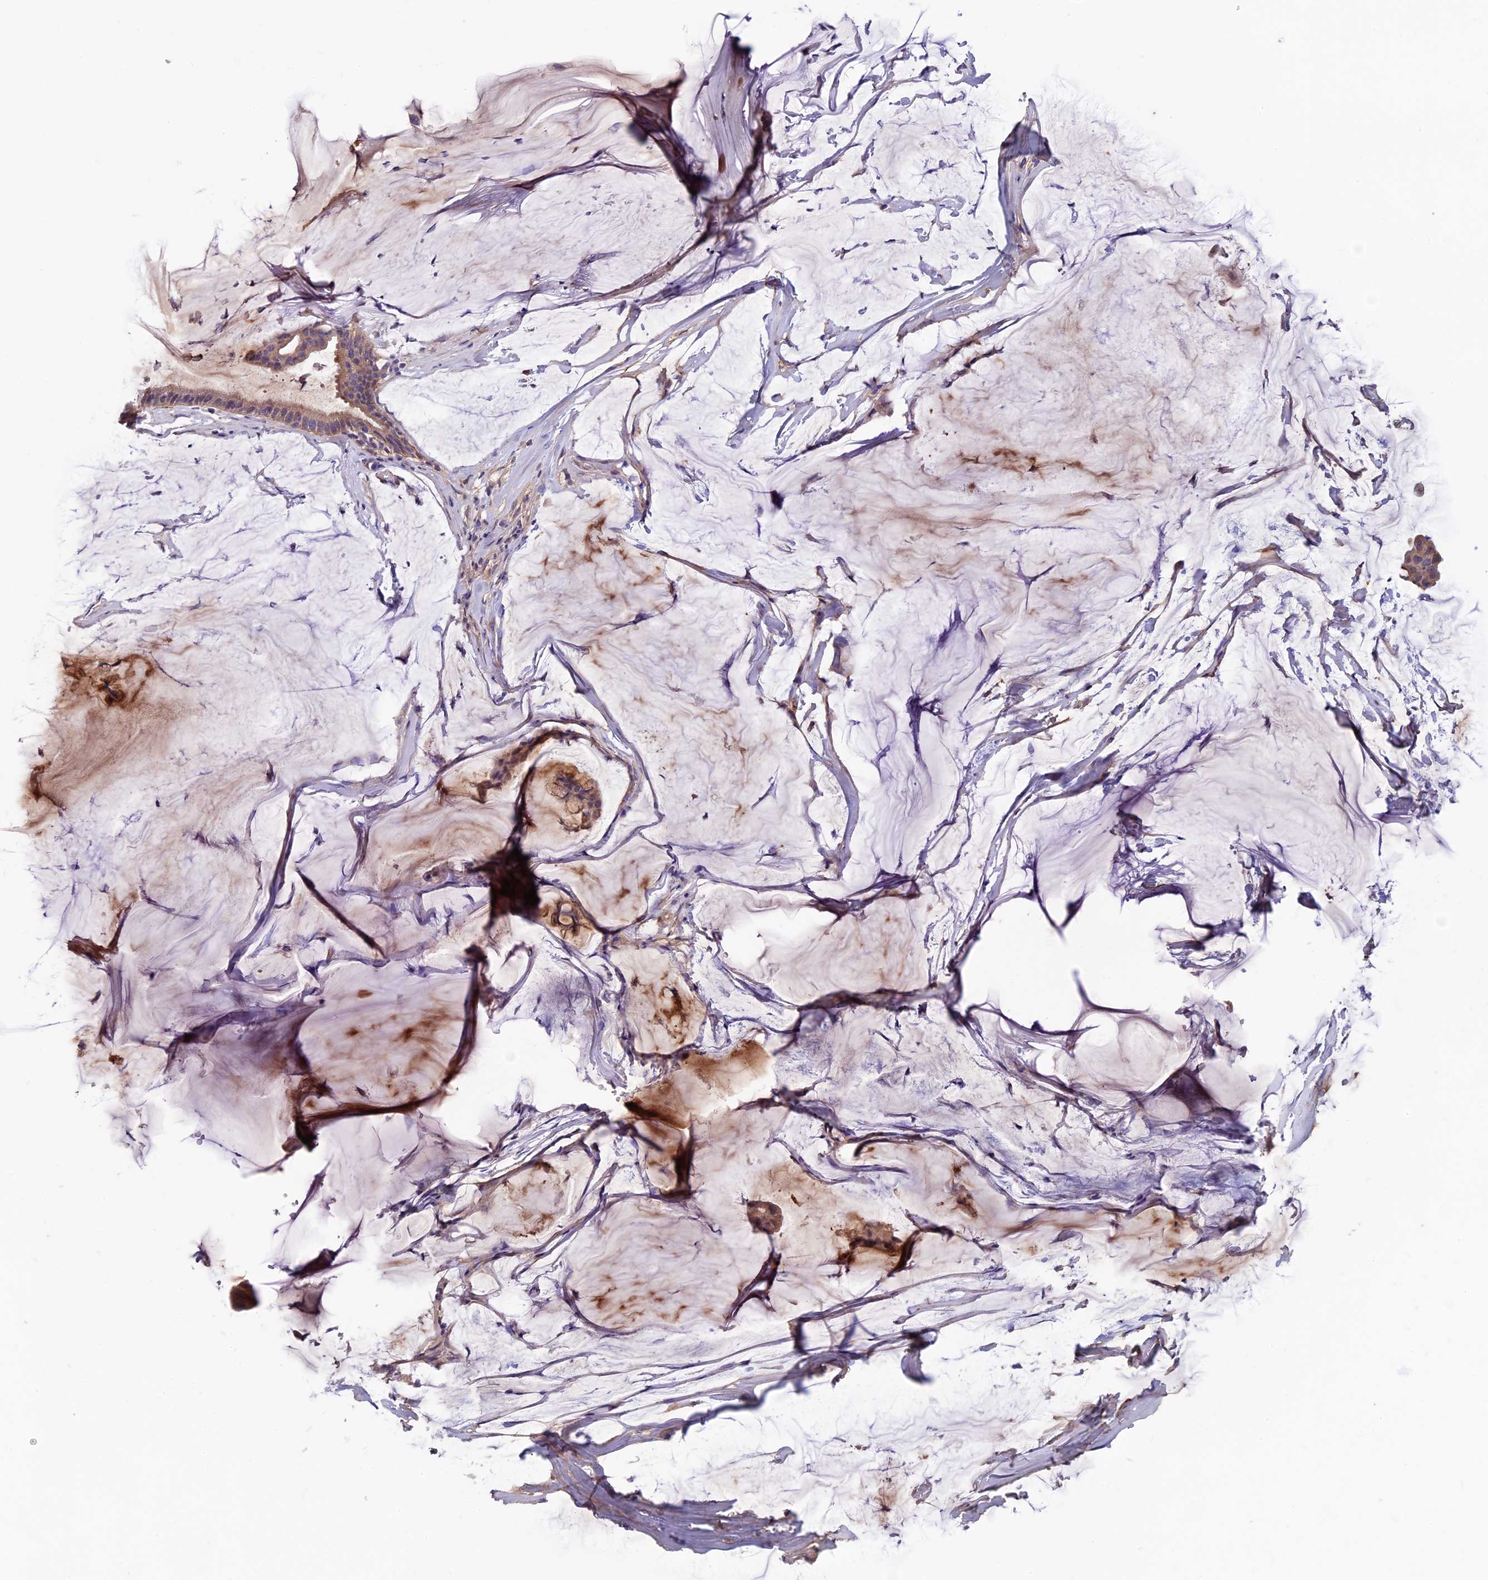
{"staining": {"intensity": "weak", "quantity": ">75%", "location": "cytoplasmic/membranous"}, "tissue": "ovarian cancer", "cell_type": "Tumor cells", "image_type": "cancer", "snomed": [{"axis": "morphology", "description": "Cystadenocarcinoma, mucinous, NOS"}, {"axis": "topography", "description": "Ovary"}], "caption": "Protein staining by IHC exhibits weak cytoplasmic/membranous staining in approximately >75% of tumor cells in mucinous cystadenocarcinoma (ovarian). (DAB = brown stain, brightfield microscopy at high magnification).", "gene": "COL4A3", "patient": {"sex": "female", "age": 73}}